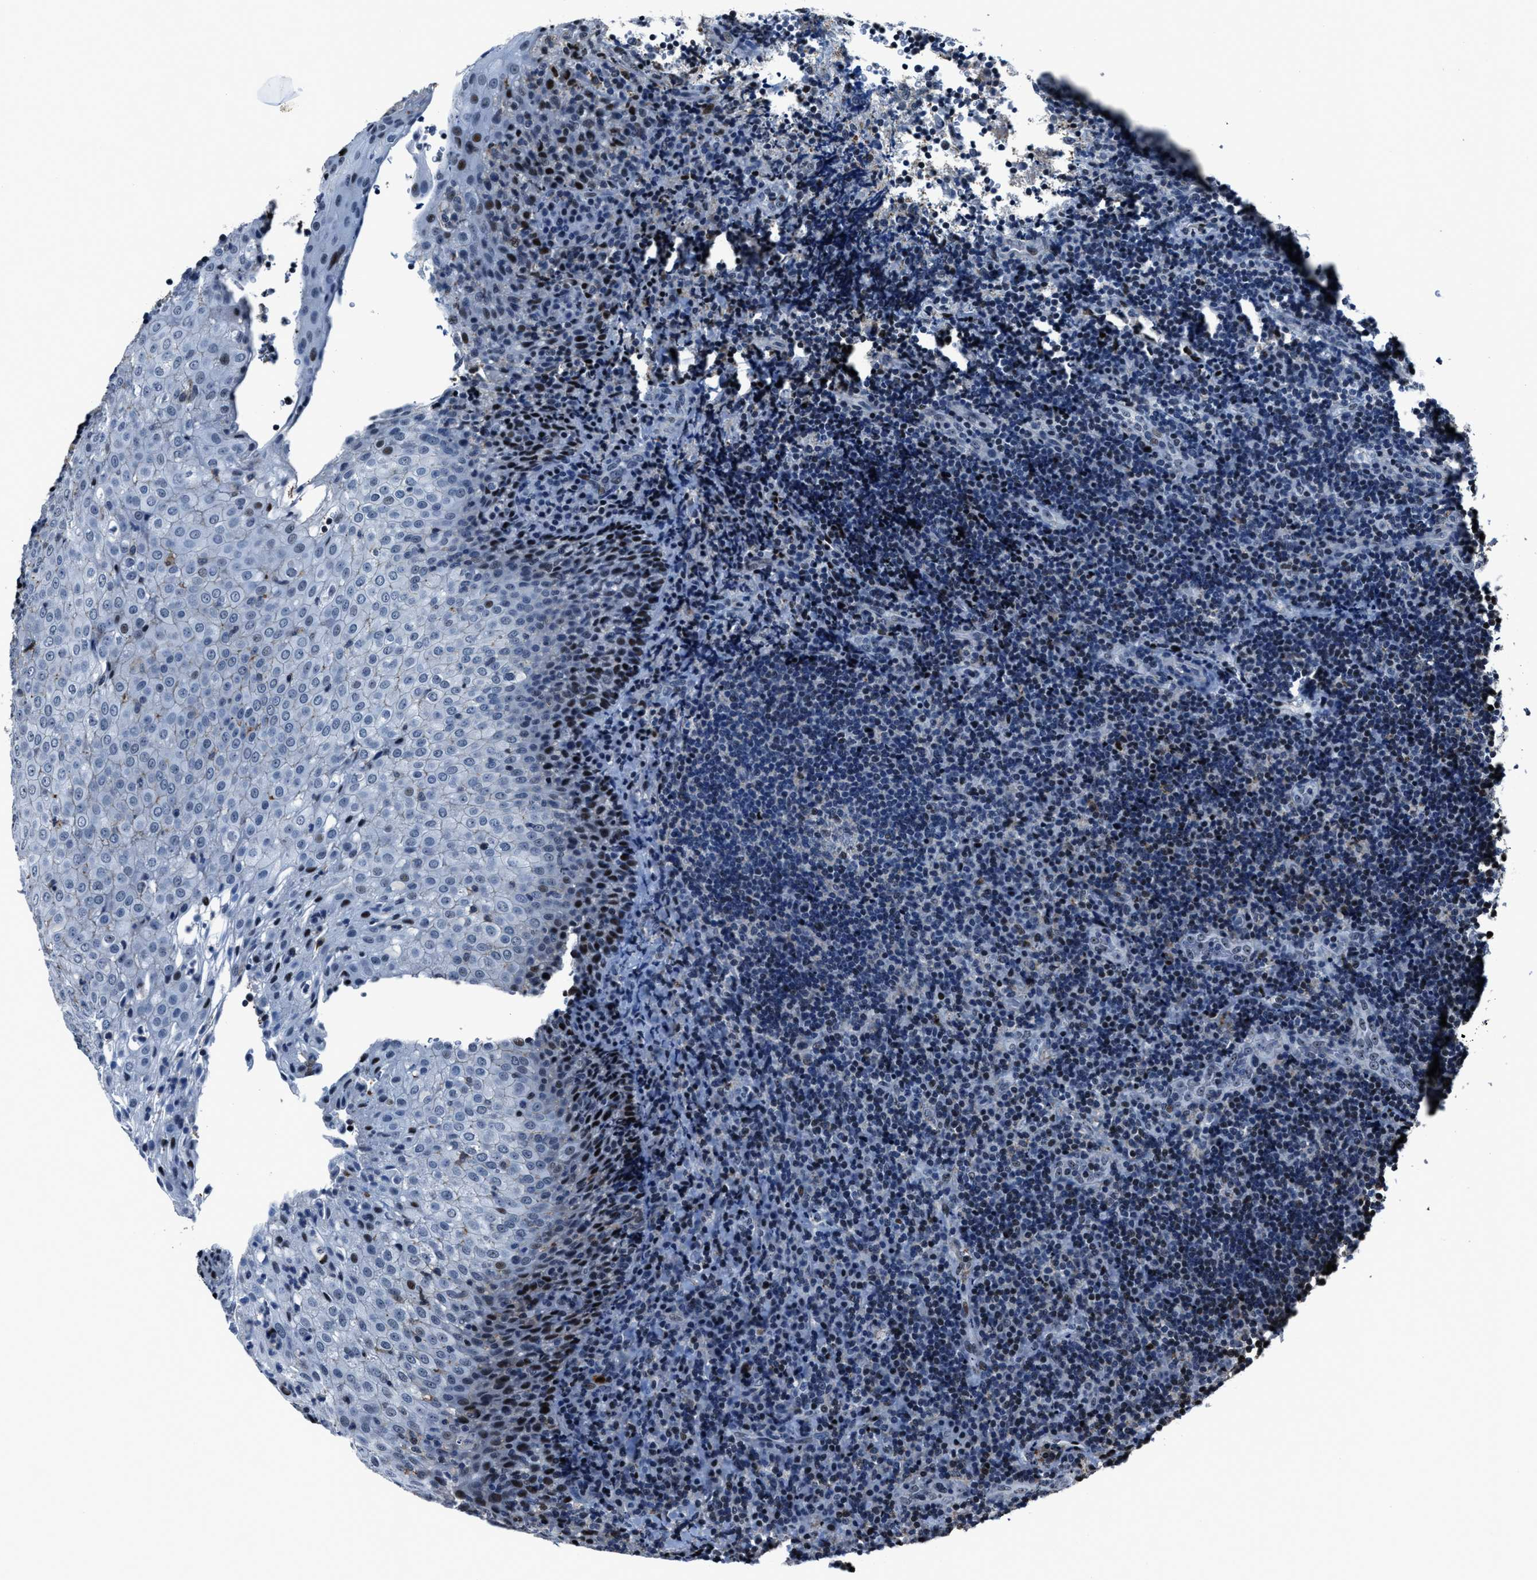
{"staining": {"intensity": "negative", "quantity": "none", "location": "none"}, "tissue": "lymphoma", "cell_type": "Tumor cells", "image_type": "cancer", "snomed": [{"axis": "morphology", "description": "Malignant lymphoma, non-Hodgkin's type, High grade"}, {"axis": "topography", "description": "Tonsil"}], "caption": "Immunohistochemistry (IHC) of human malignant lymphoma, non-Hodgkin's type (high-grade) reveals no staining in tumor cells.", "gene": "PPIE", "patient": {"sex": "female", "age": 36}}